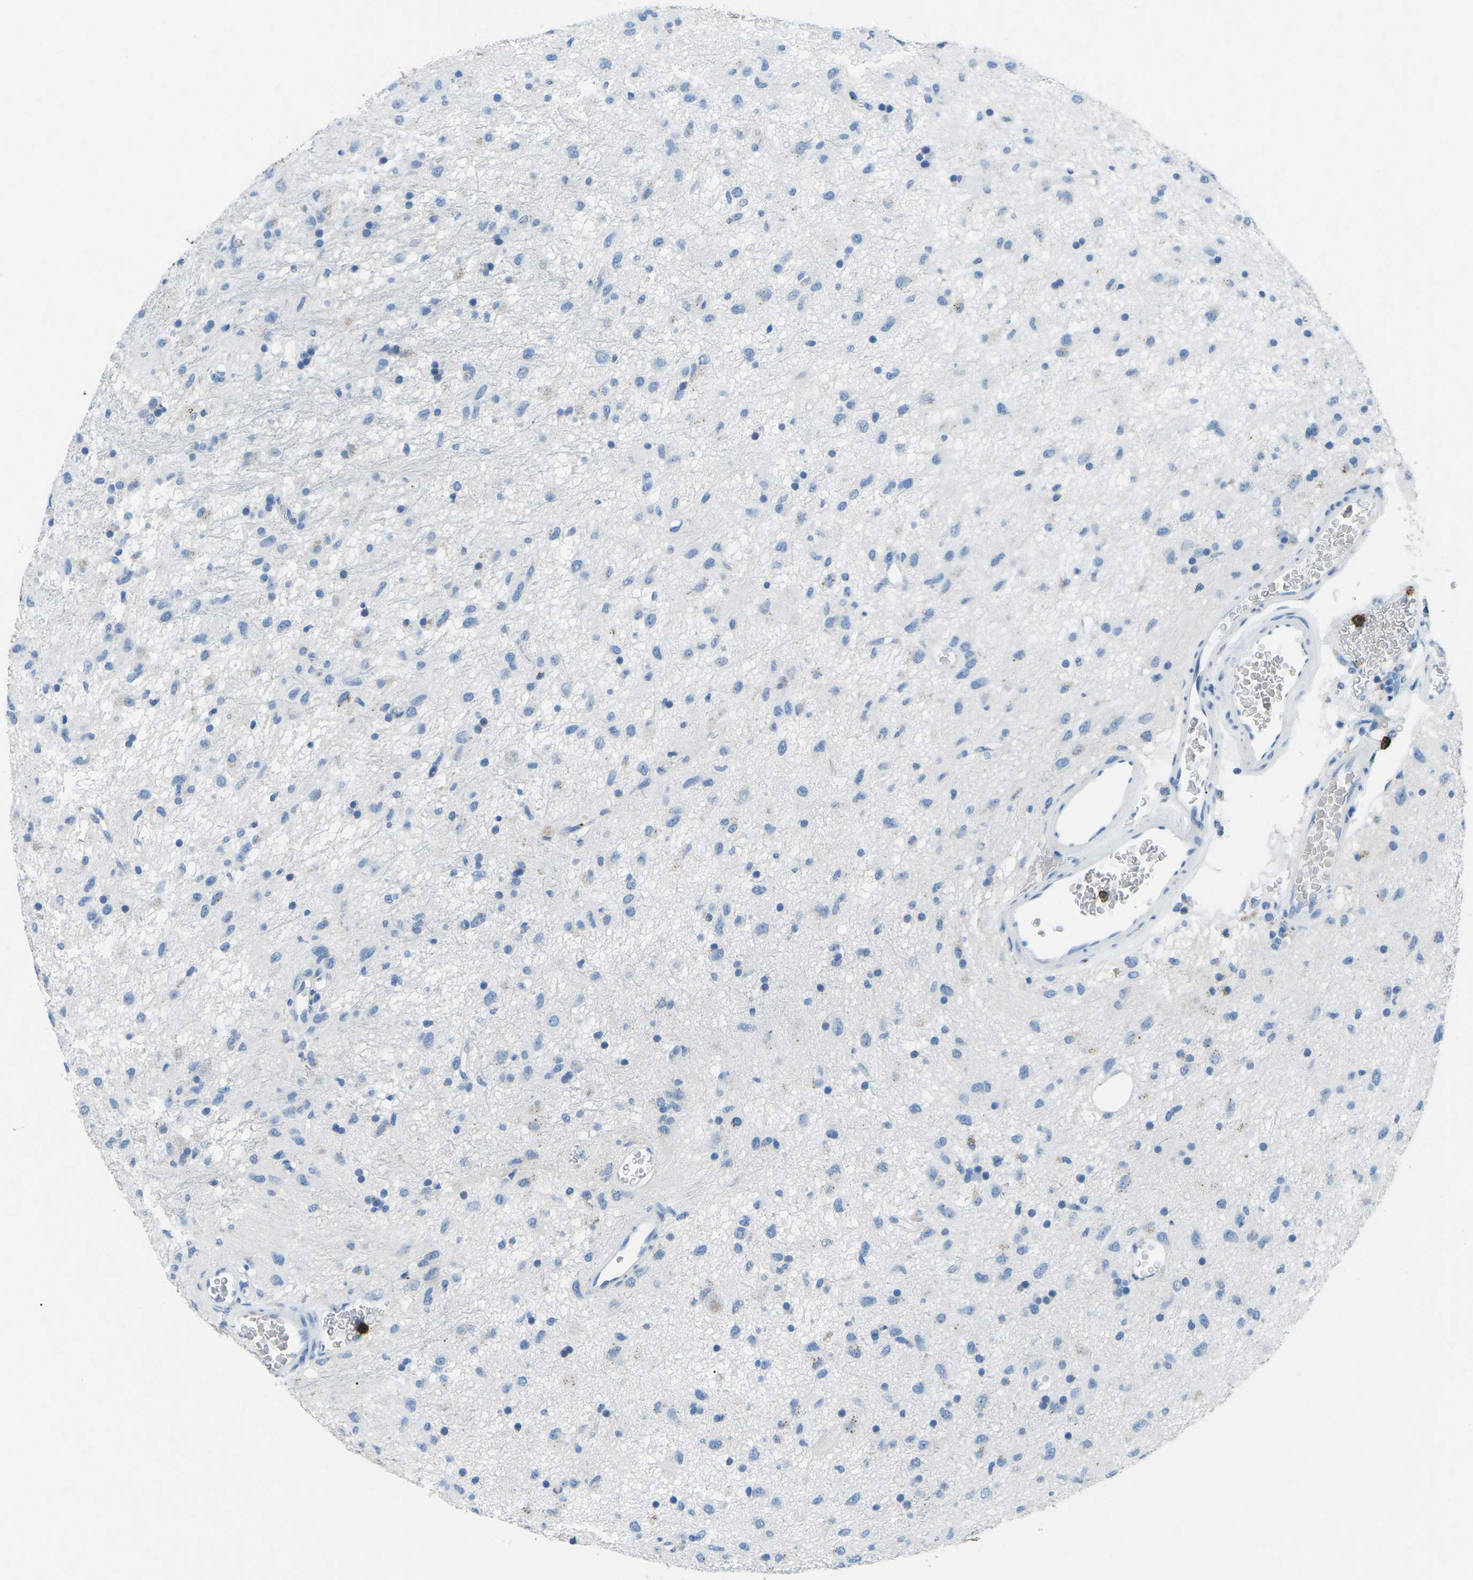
{"staining": {"intensity": "negative", "quantity": "none", "location": "none"}, "tissue": "glioma", "cell_type": "Tumor cells", "image_type": "cancer", "snomed": [{"axis": "morphology", "description": "Glioma, malignant, Low grade"}, {"axis": "topography", "description": "Brain"}], "caption": "DAB immunohistochemical staining of malignant glioma (low-grade) exhibits no significant expression in tumor cells. (DAB (3,3'-diaminobenzidine) immunohistochemistry (IHC) with hematoxylin counter stain).", "gene": "CTAGE1", "patient": {"sex": "male", "age": 77}}